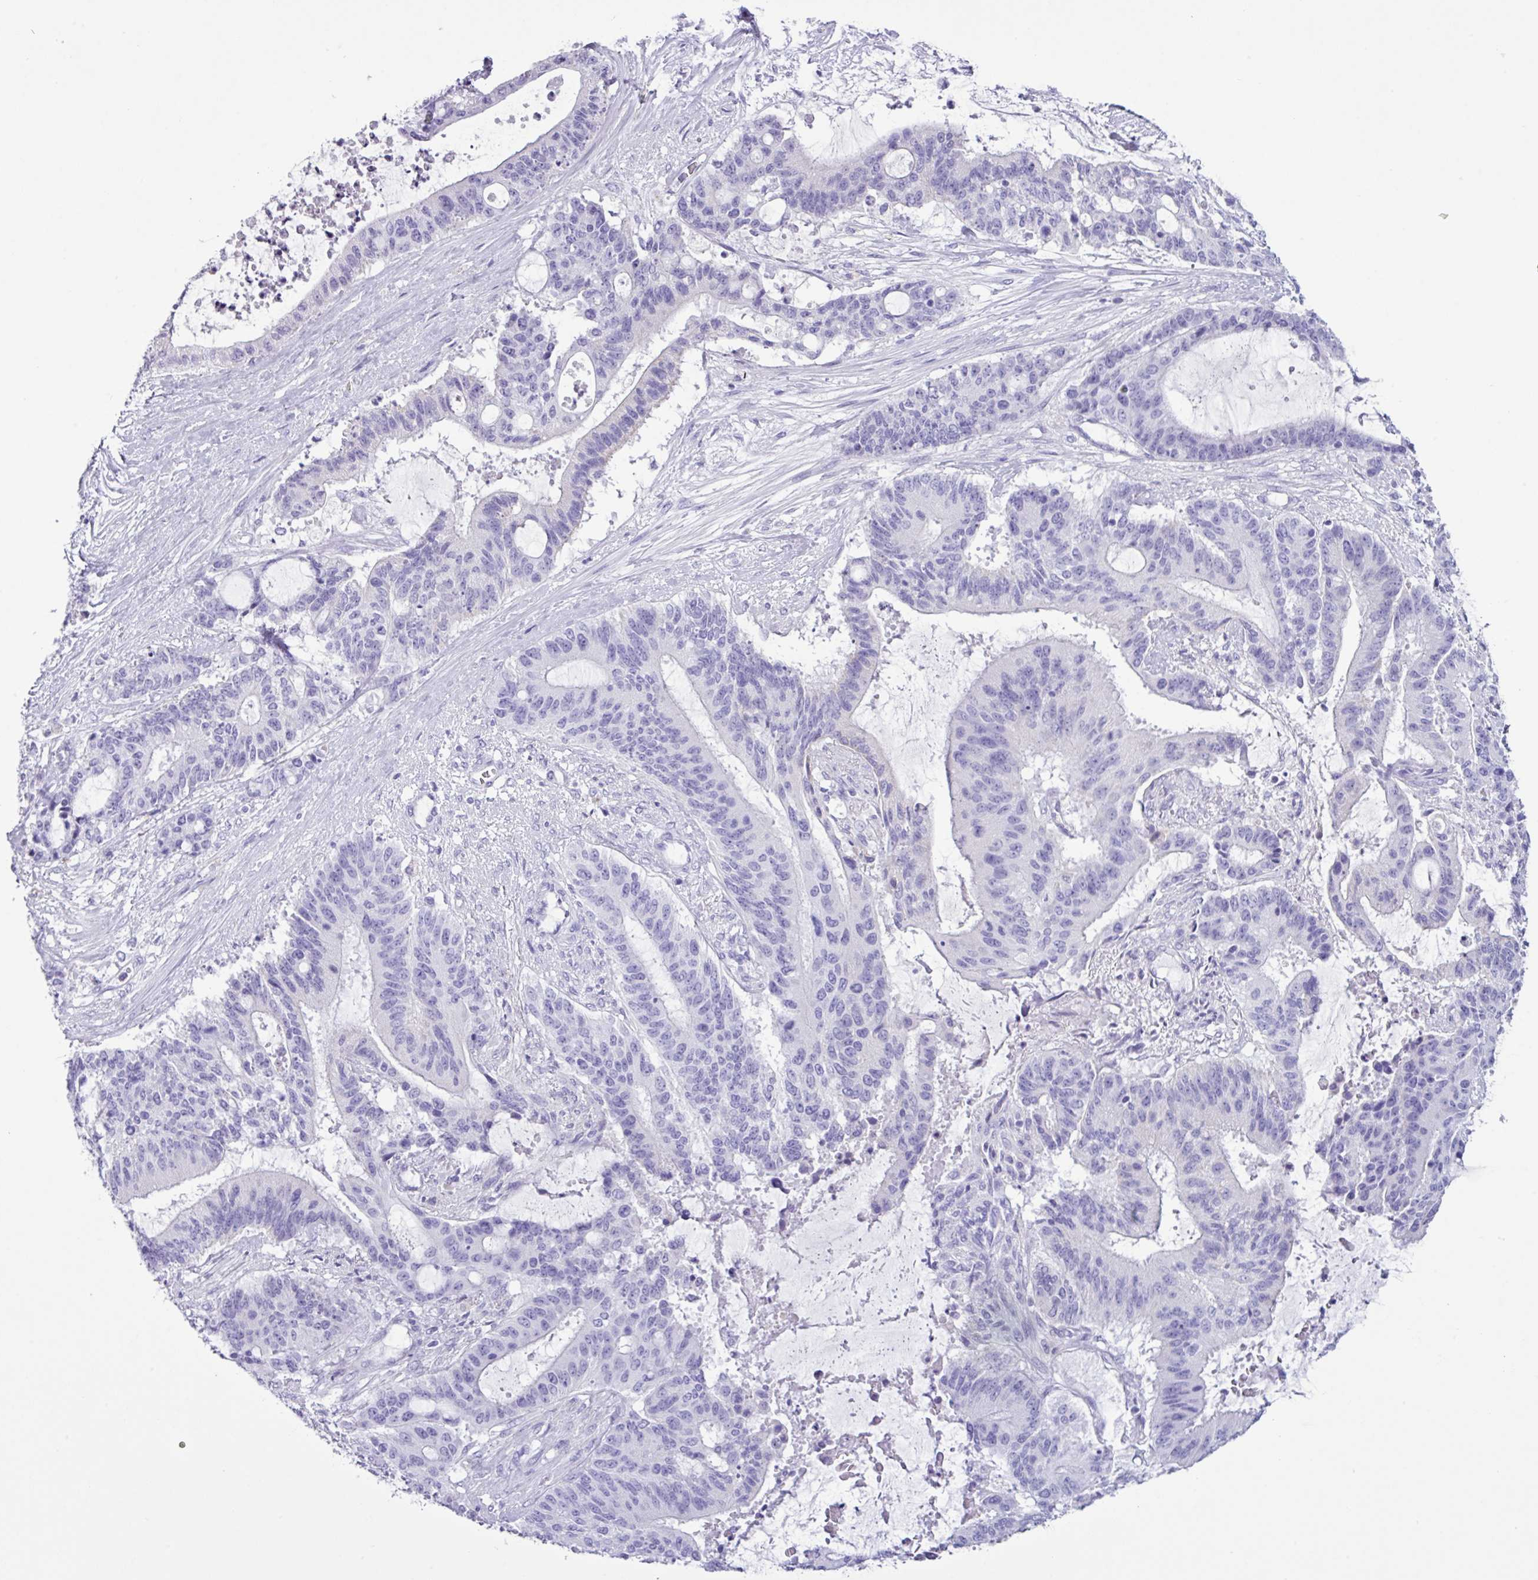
{"staining": {"intensity": "negative", "quantity": "none", "location": "none"}, "tissue": "liver cancer", "cell_type": "Tumor cells", "image_type": "cancer", "snomed": [{"axis": "morphology", "description": "Normal tissue, NOS"}, {"axis": "morphology", "description": "Cholangiocarcinoma"}, {"axis": "topography", "description": "Liver"}, {"axis": "topography", "description": "Peripheral nerve tissue"}], "caption": "DAB (3,3'-diaminobenzidine) immunohistochemical staining of liver cancer shows no significant expression in tumor cells.", "gene": "AGO3", "patient": {"sex": "female", "age": 73}}